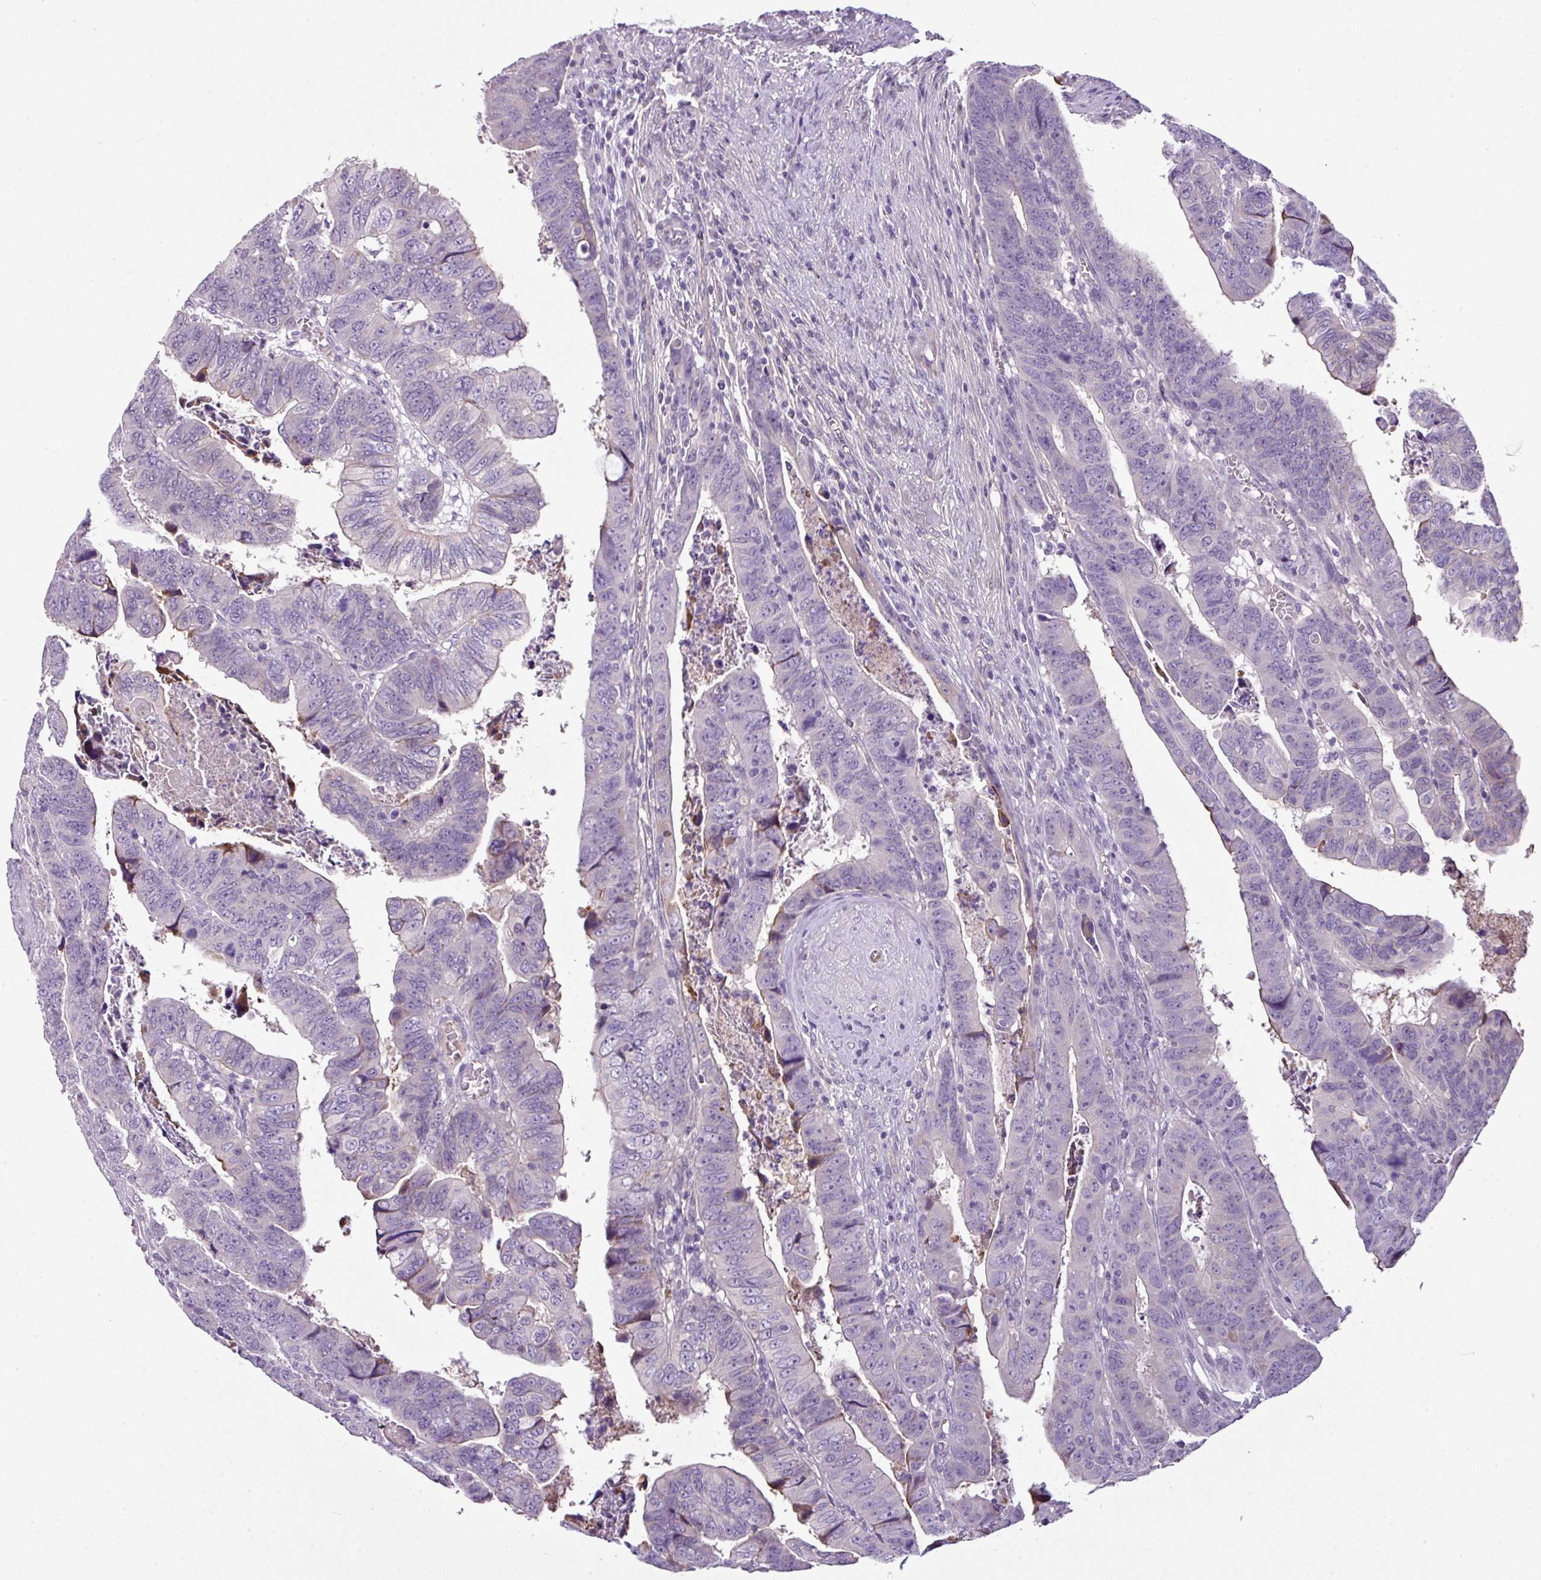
{"staining": {"intensity": "negative", "quantity": "none", "location": "none"}, "tissue": "colorectal cancer", "cell_type": "Tumor cells", "image_type": "cancer", "snomed": [{"axis": "morphology", "description": "Normal tissue, NOS"}, {"axis": "morphology", "description": "Adenocarcinoma, NOS"}, {"axis": "topography", "description": "Rectum"}], "caption": "Immunohistochemical staining of adenocarcinoma (colorectal) demonstrates no significant staining in tumor cells.", "gene": "TMEM178B", "patient": {"sex": "female", "age": 65}}